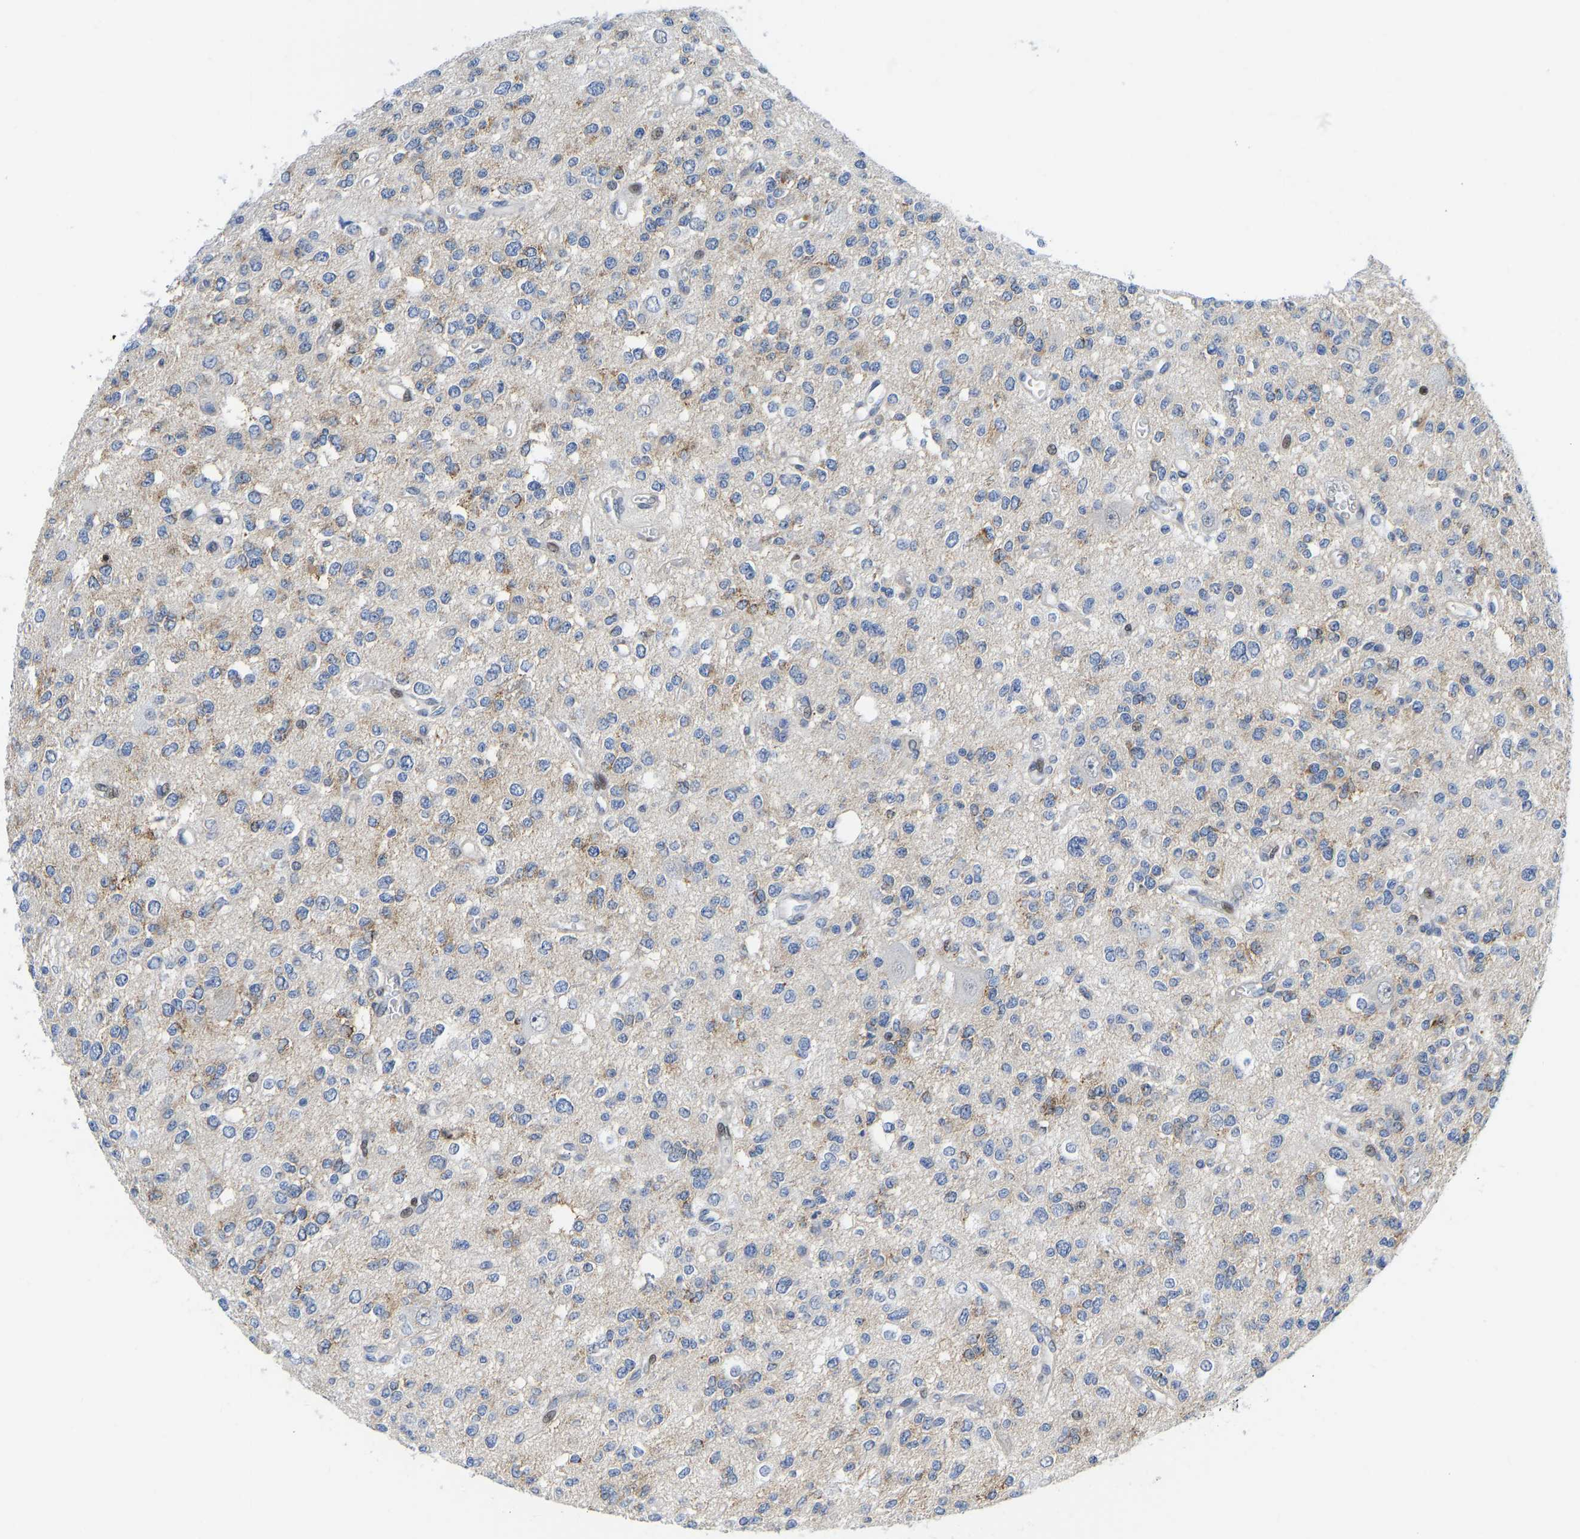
{"staining": {"intensity": "moderate", "quantity": "<25%", "location": "cytoplasmic/membranous"}, "tissue": "glioma", "cell_type": "Tumor cells", "image_type": "cancer", "snomed": [{"axis": "morphology", "description": "Glioma, malignant, Low grade"}, {"axis": "topography", "description": "Brain"}], "caption": "Moderate cytoplasmic/membranous protein staining is seen in about <25% of tumor cells in glioma.", "gene": "HDAC5", "patient": {"sex": "male", "age": 38}}